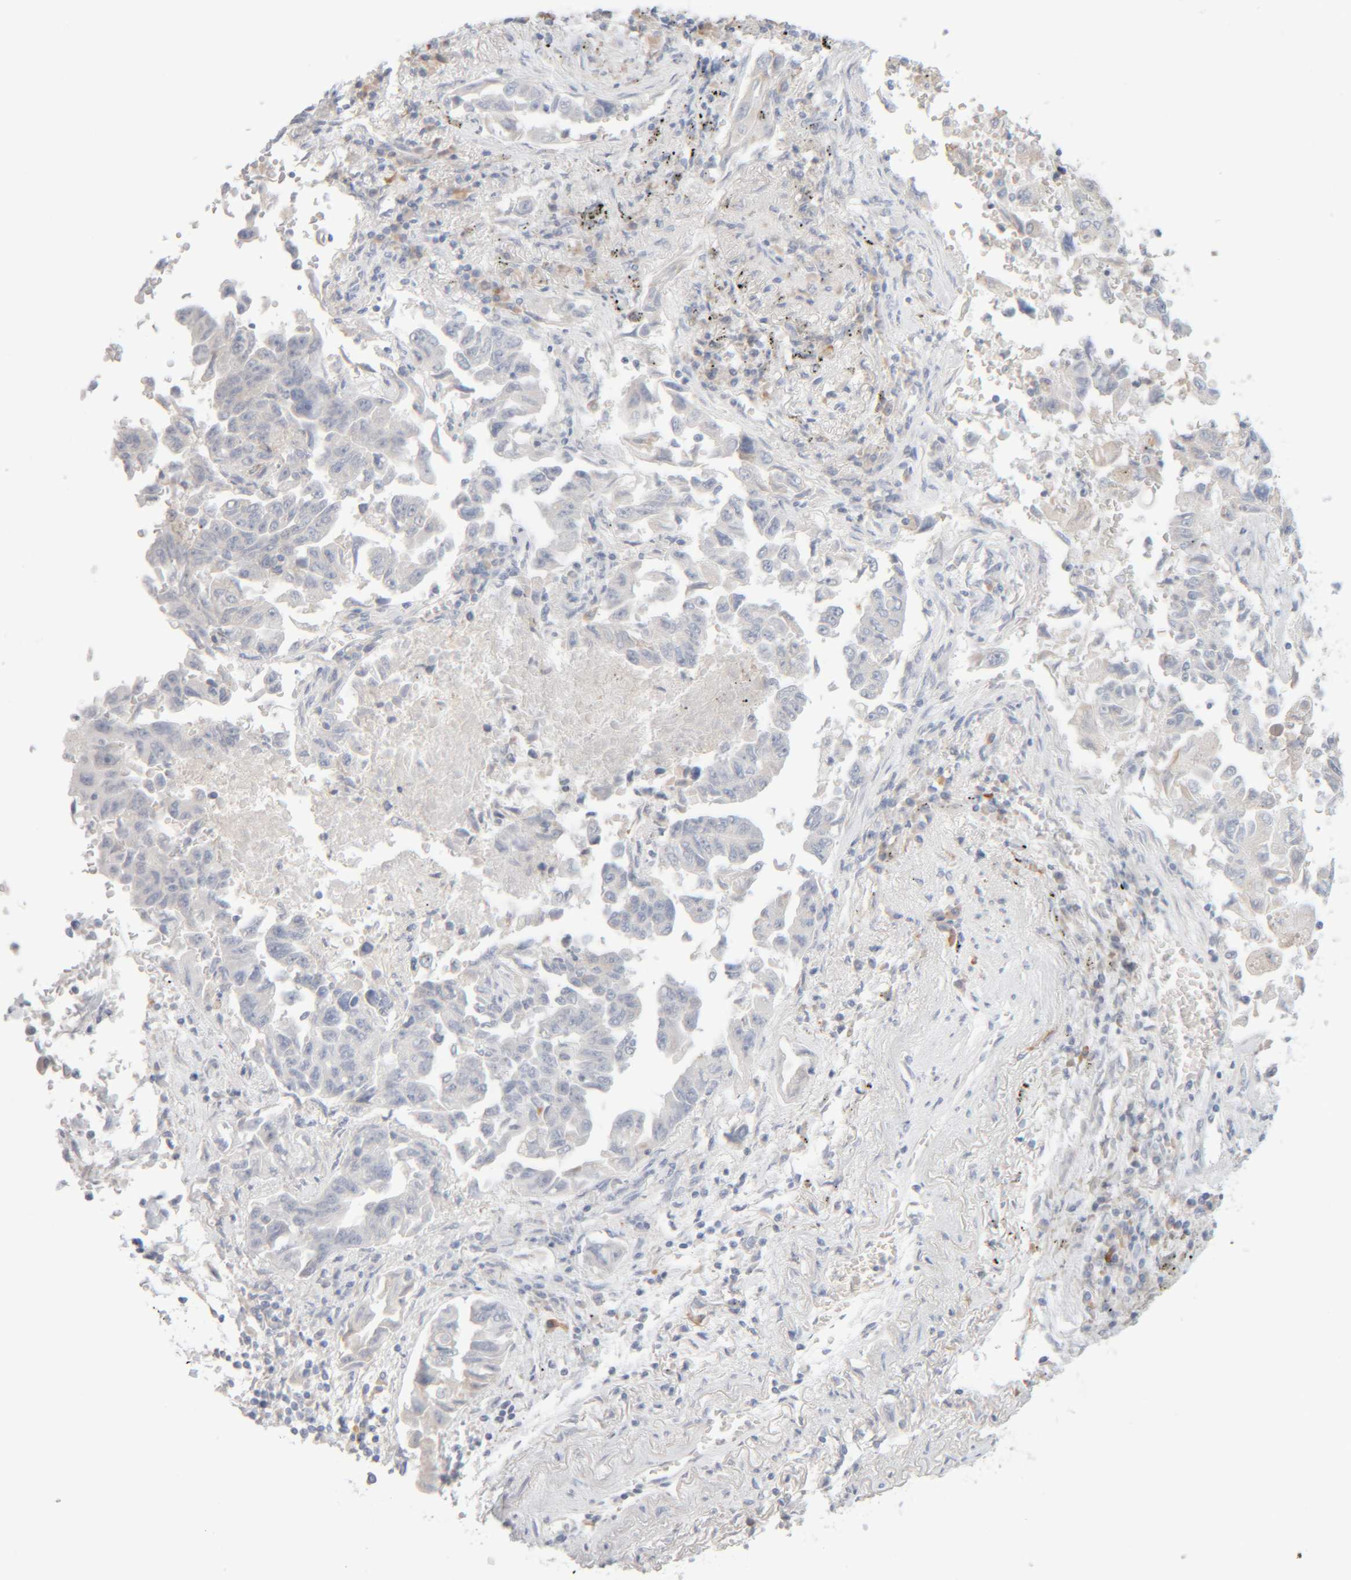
{"staining": {"intensity": "negative", "quantity": "none", "location": "none"}, "tissue": "lung cancer", "cell_type": "Tumor cells", "image_type": "cancer", "snomed": [{"axis": "morphology", "description": "Adenocarcinoma, NOS"}, {"axis": "topography", "description": "Lung"}], "caption": "Human lung cancer (adenocarcinoma) stained for a protein using immunohistochemistry exhibits no staining in tumor cells.", "gene": "RIDA", "patient": {"sex": "female", "age": 51}}